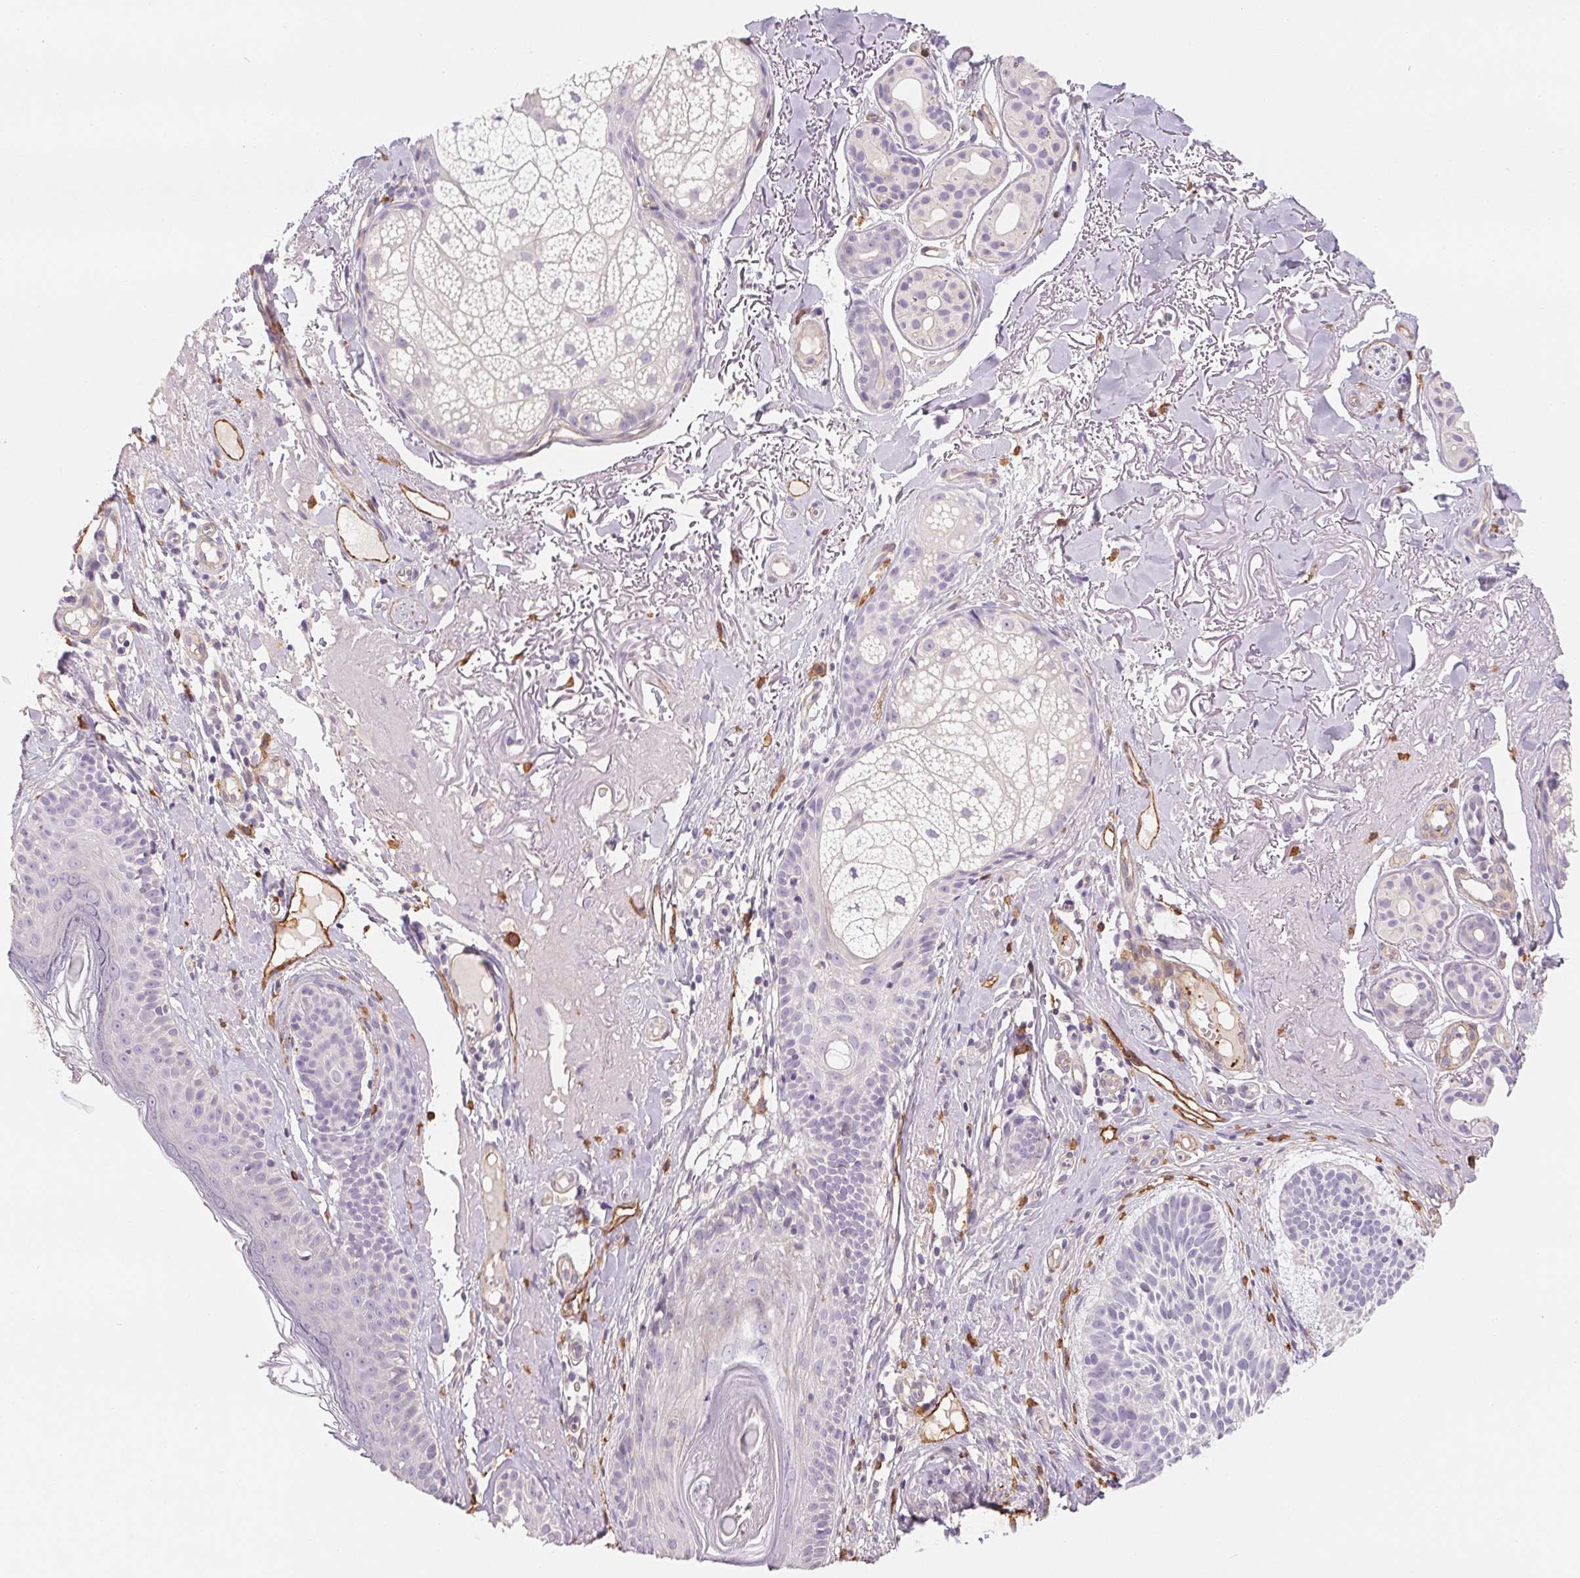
{"staining": {"intensity": "negative", "quantity": "none", "location": "none"}, "tissue": "skin cancer", "cell_type": "Tumor cells", "image_type": "cancer", "snomed": [{"axis": "morphology", "description": "Basal cell carcinoma"}, {"axis": "topography", "description": "Skin"}], "caption": "Human skin basal cell carcinoma stained for a protein using IHC exhibits no staining in tumor cells.", "gene": "ANKRD13B", "patient": {"sex": "male", "age": 78}}